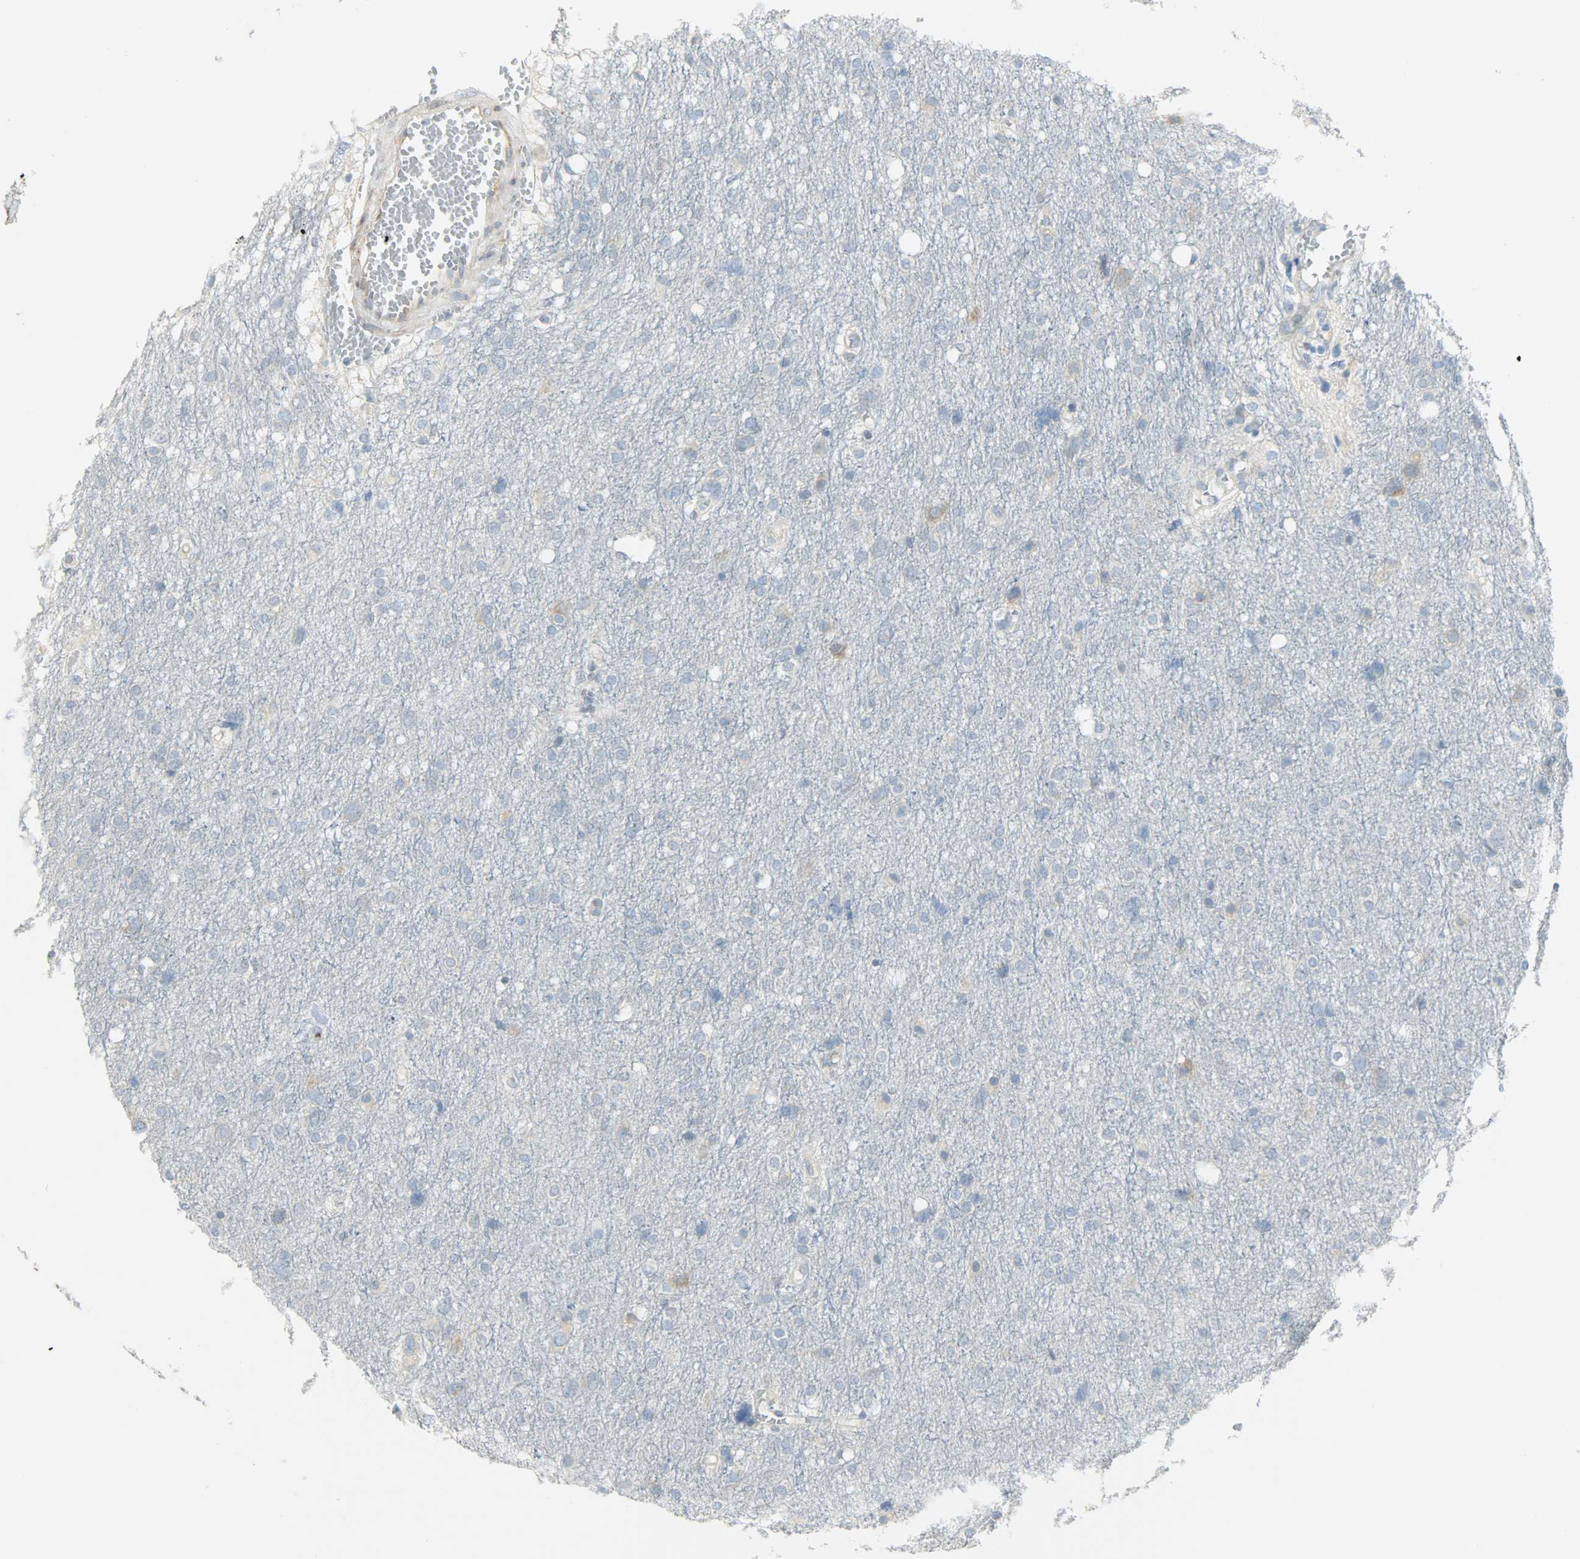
{"staining": {"intensity": "weak", "quantity": "<25%", "location": "cytoplasmic/membranous"}, "tissue": "glioma", "cell_type": "Tumor cells", "image_type": "cancer", "snomed": [{"axis": "morphology", "description": "Glioma, malignant, High grade"}, {"axis": "topography", "description": "Brain"}], "caption": "A high-resolution photomicrograph shows IHC staining of glioma, which displays no significant staining in tumor cells. (DAB (3,3'-diaminobenzidine) immunohistochemistry (IHC) visualized using brightfield microscopy, high magnification).", "gene": "PKD2", "patient": {"sex": "female", "age": 59}}